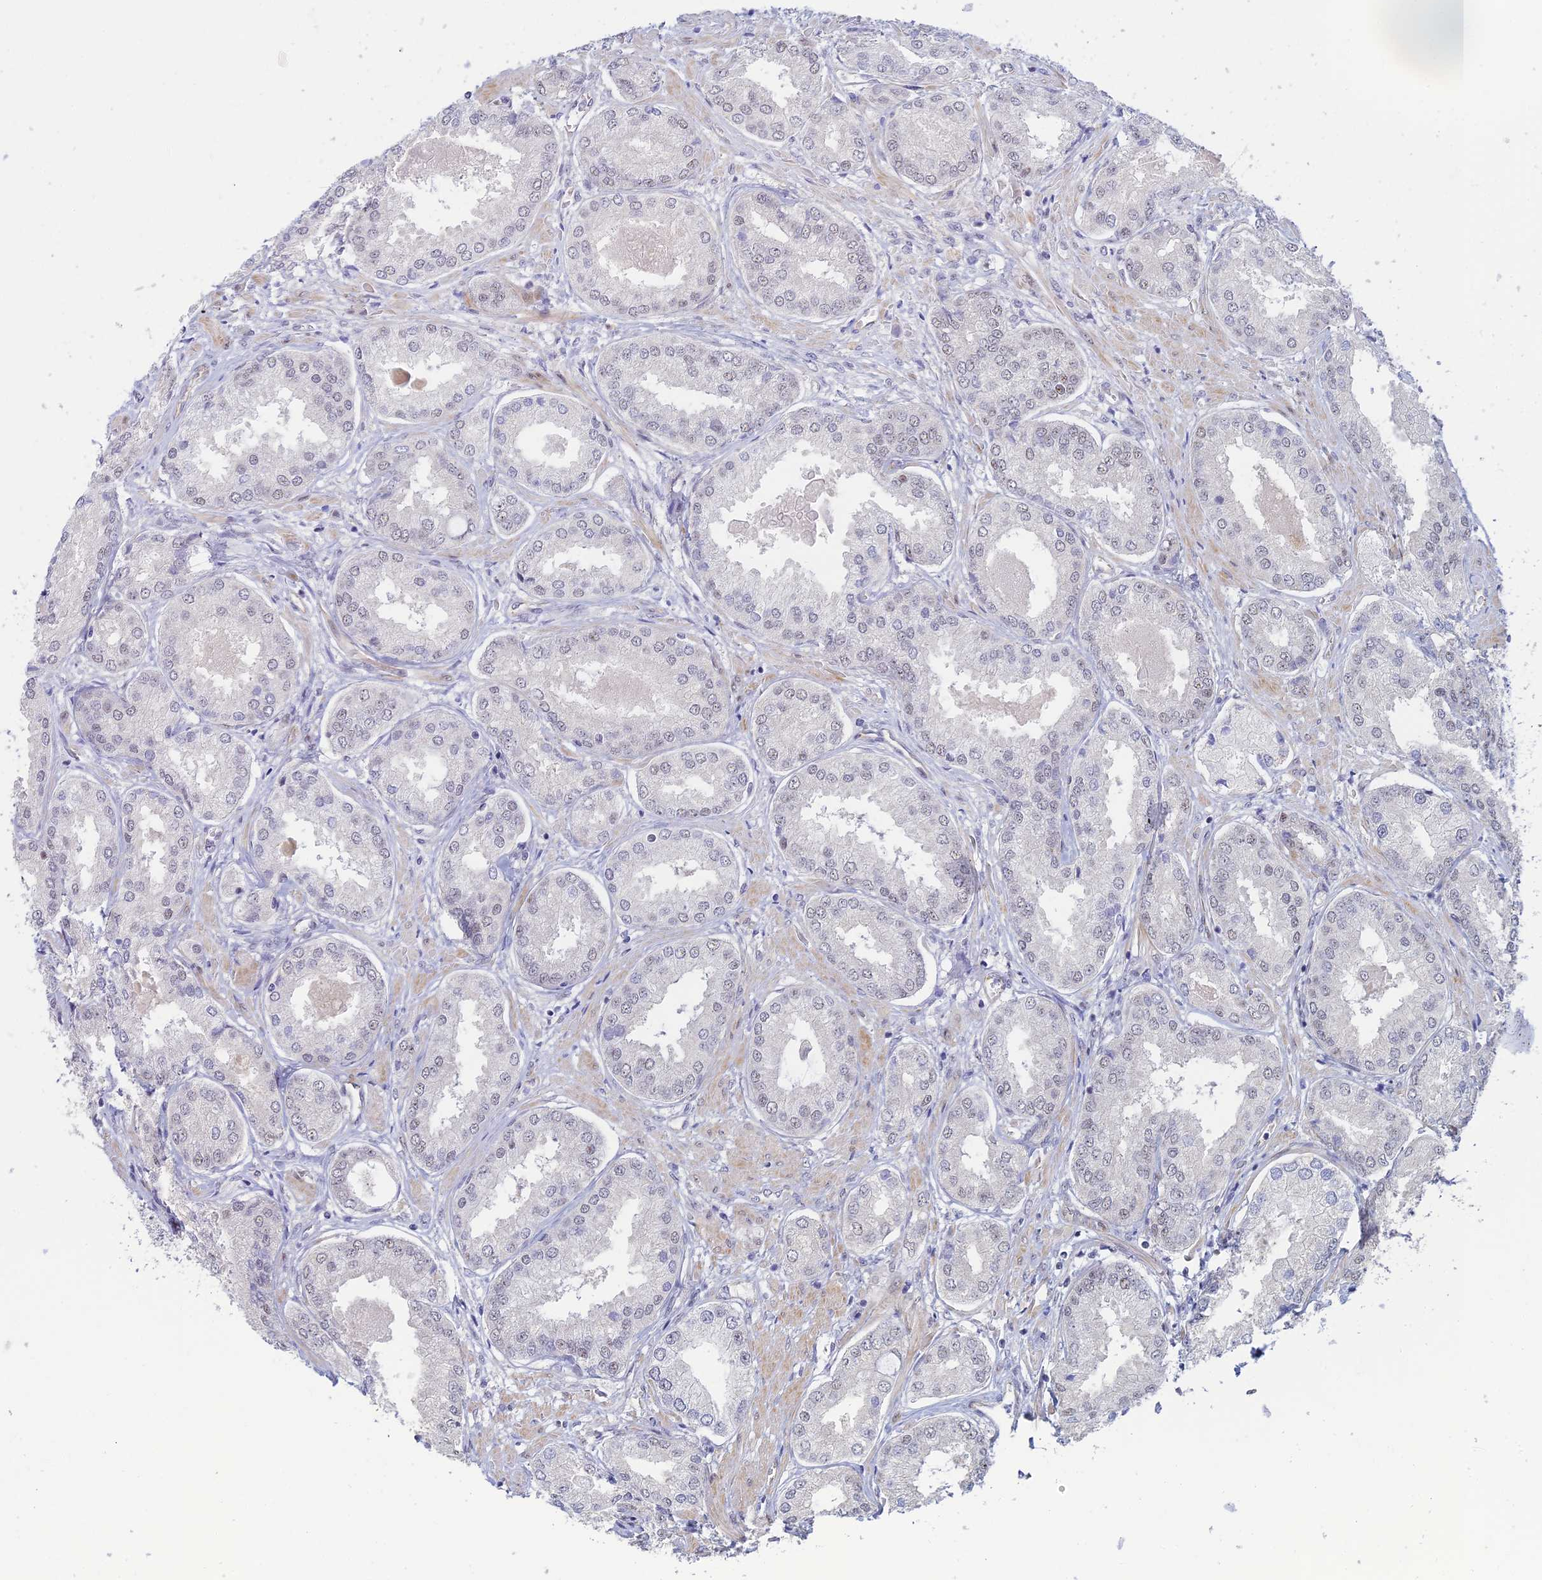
{"staining": {"intensity": "weak", "quantity": "<25%", "location": "nuclear"}, "tissue": "prostate cancer", "cell_type": "Tumor cells", "image_type": "cancer", "snomed": [{"axis": "morphology", "description": "Adenocarcinoma, Low grade"}, {"axis": "topography", "description": "Prostate"}], "caption": "Tumor cells are negative for protein expression in human prostate cancer.", "gene": "CFAP92", "patient": {"sex": "male", "age": 68}}